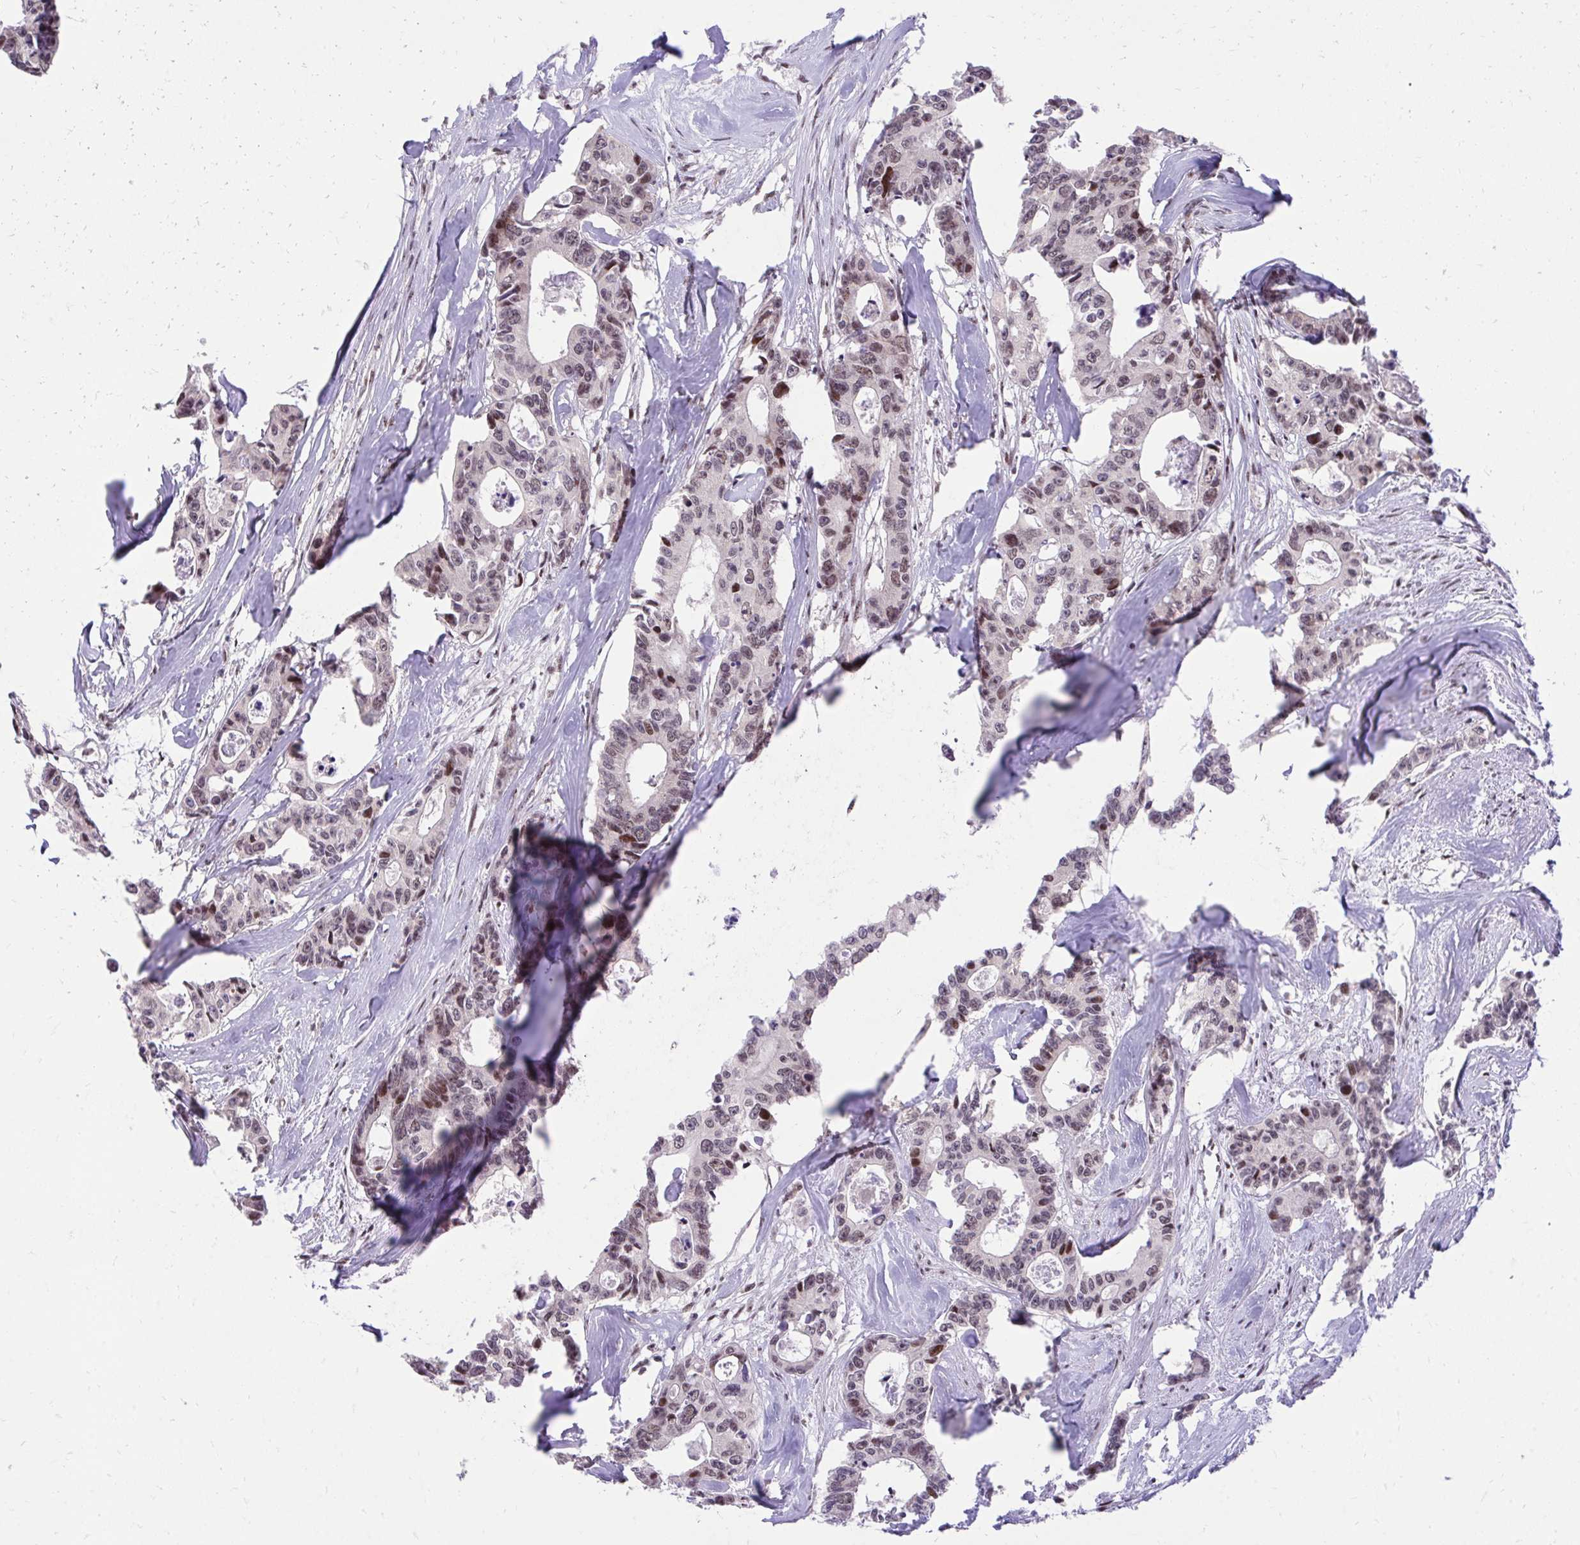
{"staining": {"intensity": "moderate", "quantity": "<25%", "location": "nuclear"}, "tissue": "colorectal cancer", "cell_type": "Tumor cells", "image_type": "cancer", "snomed": [{"axis": "morphology", "description": "Adenocarcinoma, NOS"}, {"axis": "topography", "description": "Rectum"}], "caption": "Immunohistochemical staining of human colorectal adenocarcinoma reveals moderate nuclear protein positivity in approximately <25% of tumor cells.", "gene": "HOXA4", "patient": {"sex": "male", "age": 57}}